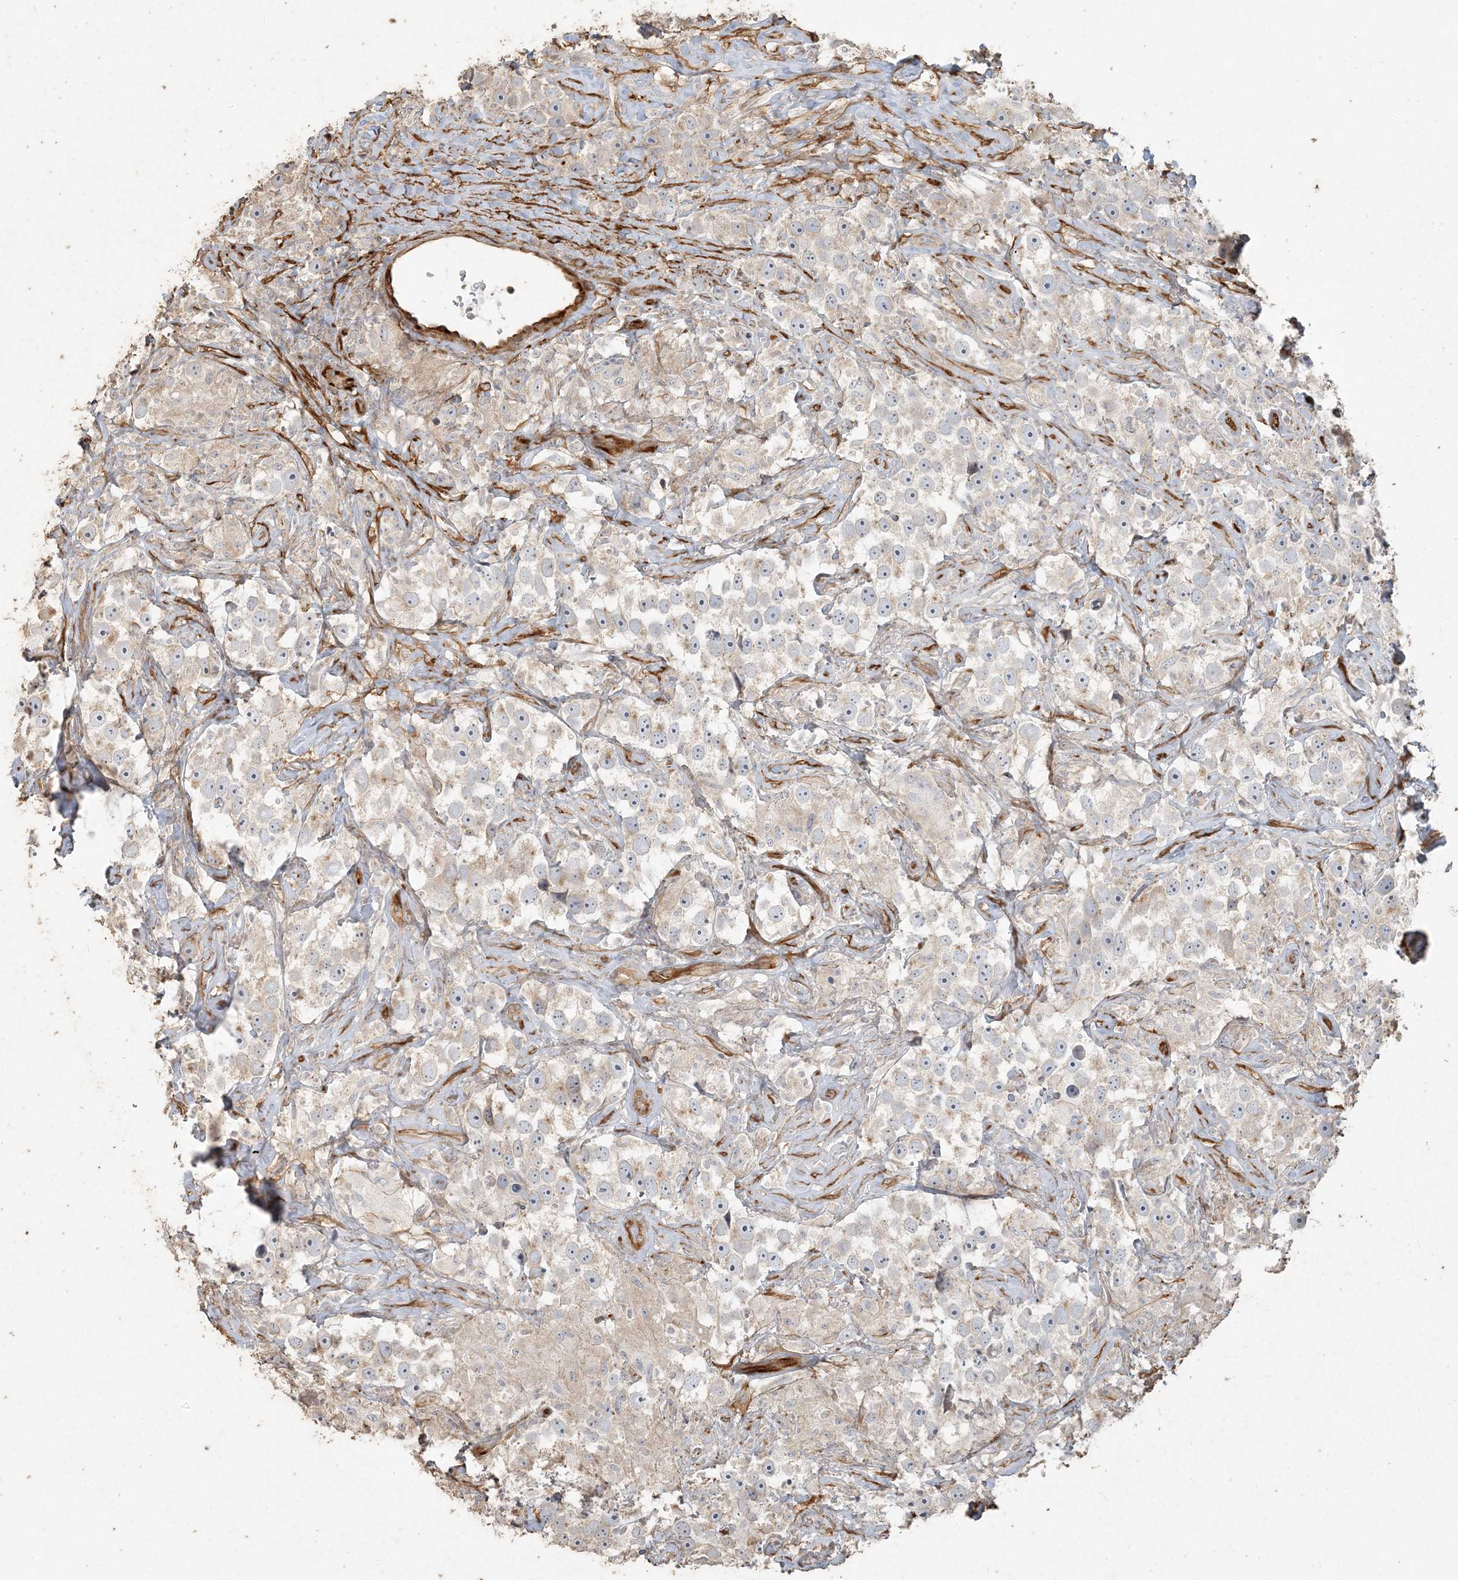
{"staining": {"intensity": "negative", "quantity": "none", "location": "none"}, "tissue": "testis cancer", "cell_type": "Tumor cells", "image_type": "cancer", "snomed": [{"axis": "morphology", "description": "Seminoma, NOS"}, {"axis": "topography", "description": "Testis"}], "caption": "A photomicrograph of human testis seminoma is negative for staining in tumor cells.", "gene": "RNF145", "patient": {"sex": "male", "age": 49}}